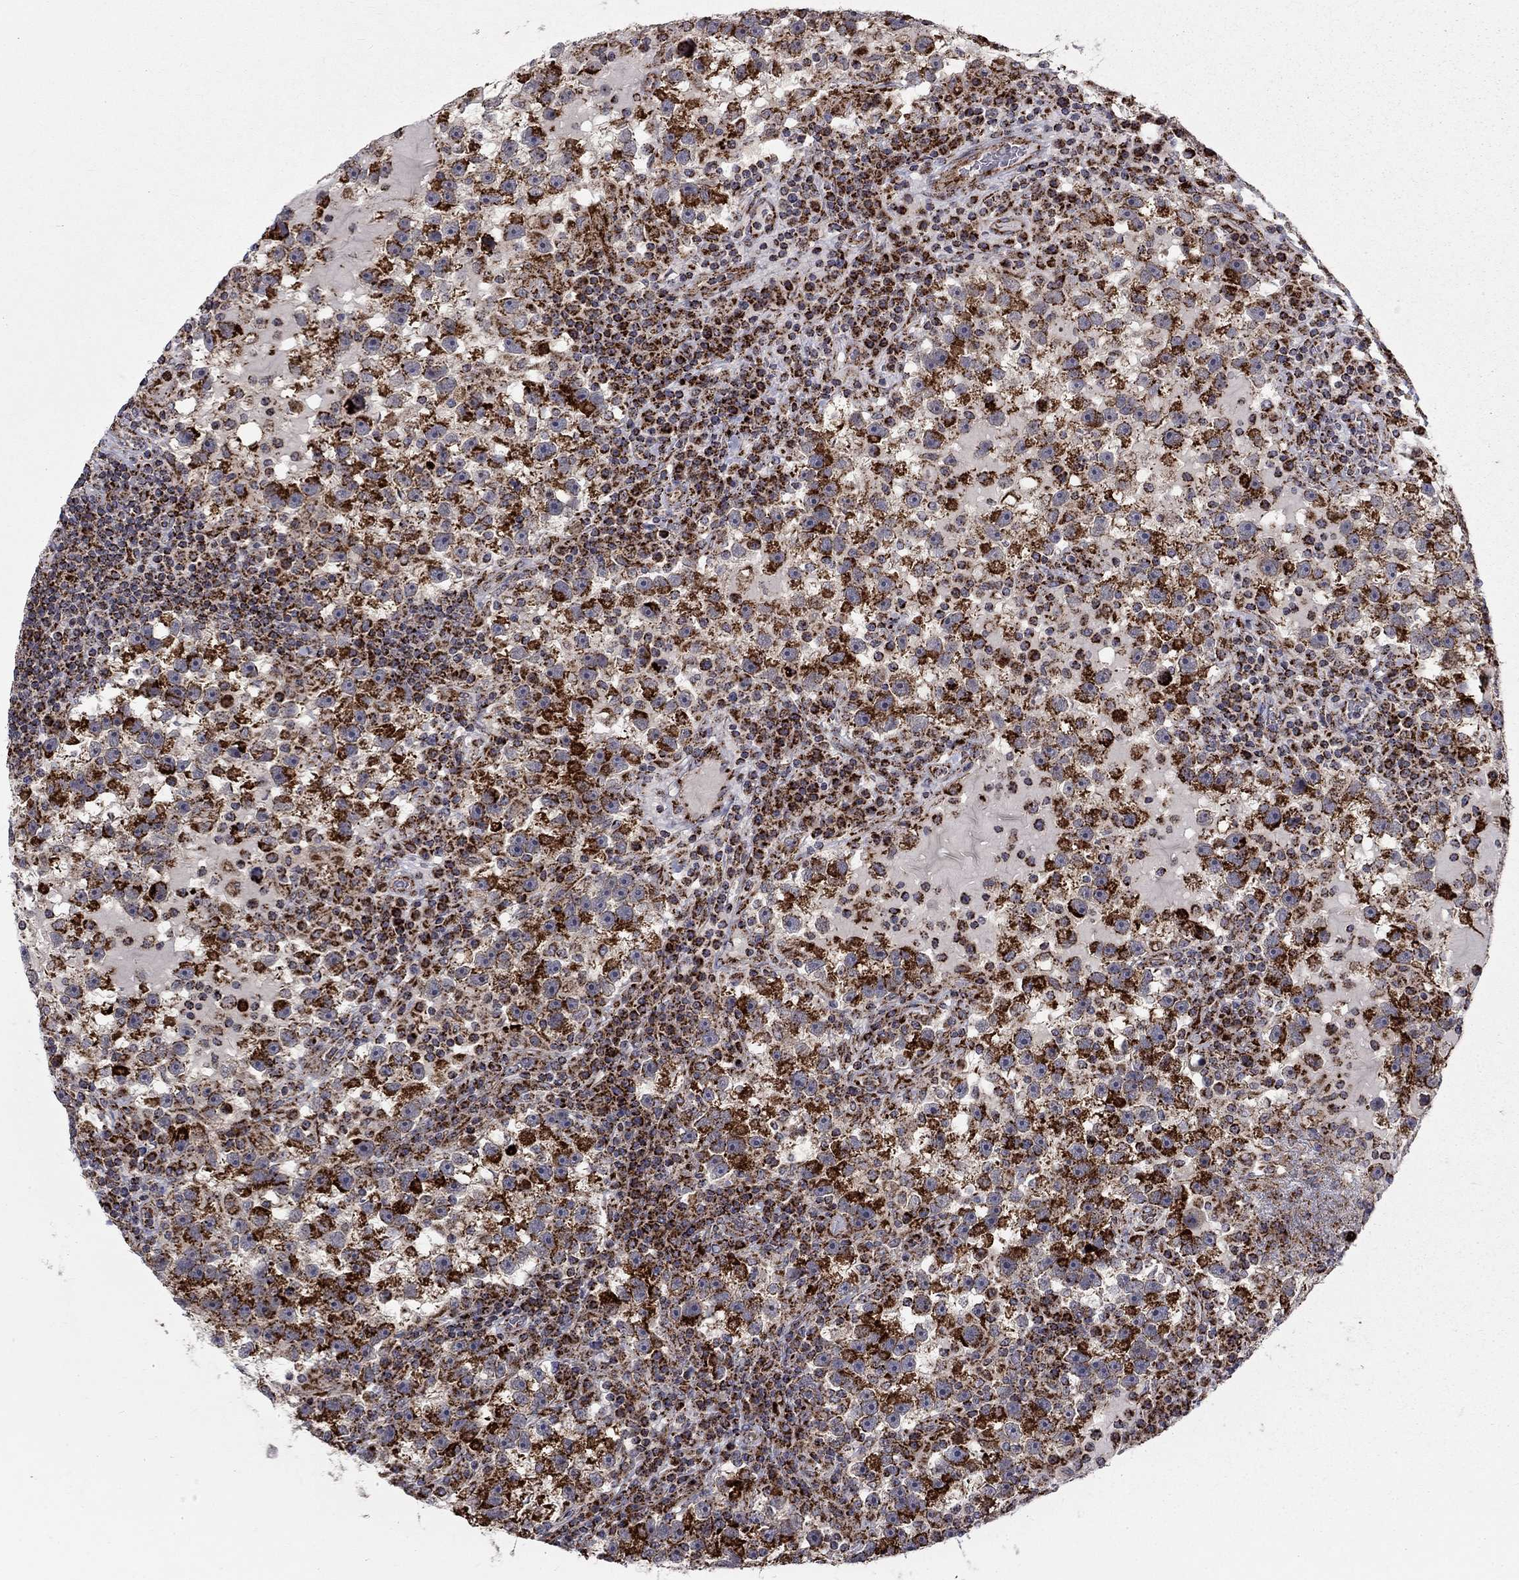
{"staining": {"intensity": "strong", "quantity": ">75%", "location": "cytoplasmic/membranous"}, "tissue": "testis cancer", "cell_type": "Tumor cells", "image_type": "cancer", "snomed": [{"axis": "morphology", "description": "Seminoma, NOS"}, {"axis": "topography", "description": "Testis"}], "caption": "Brown immunohistochemical staining in seminoma (testis) exhibits strong cytoplasmic/membranous expression in about >75% of tumor cells.", "gene": "ALDH1B1", "patient": {"sex": "male", "age": 47}}